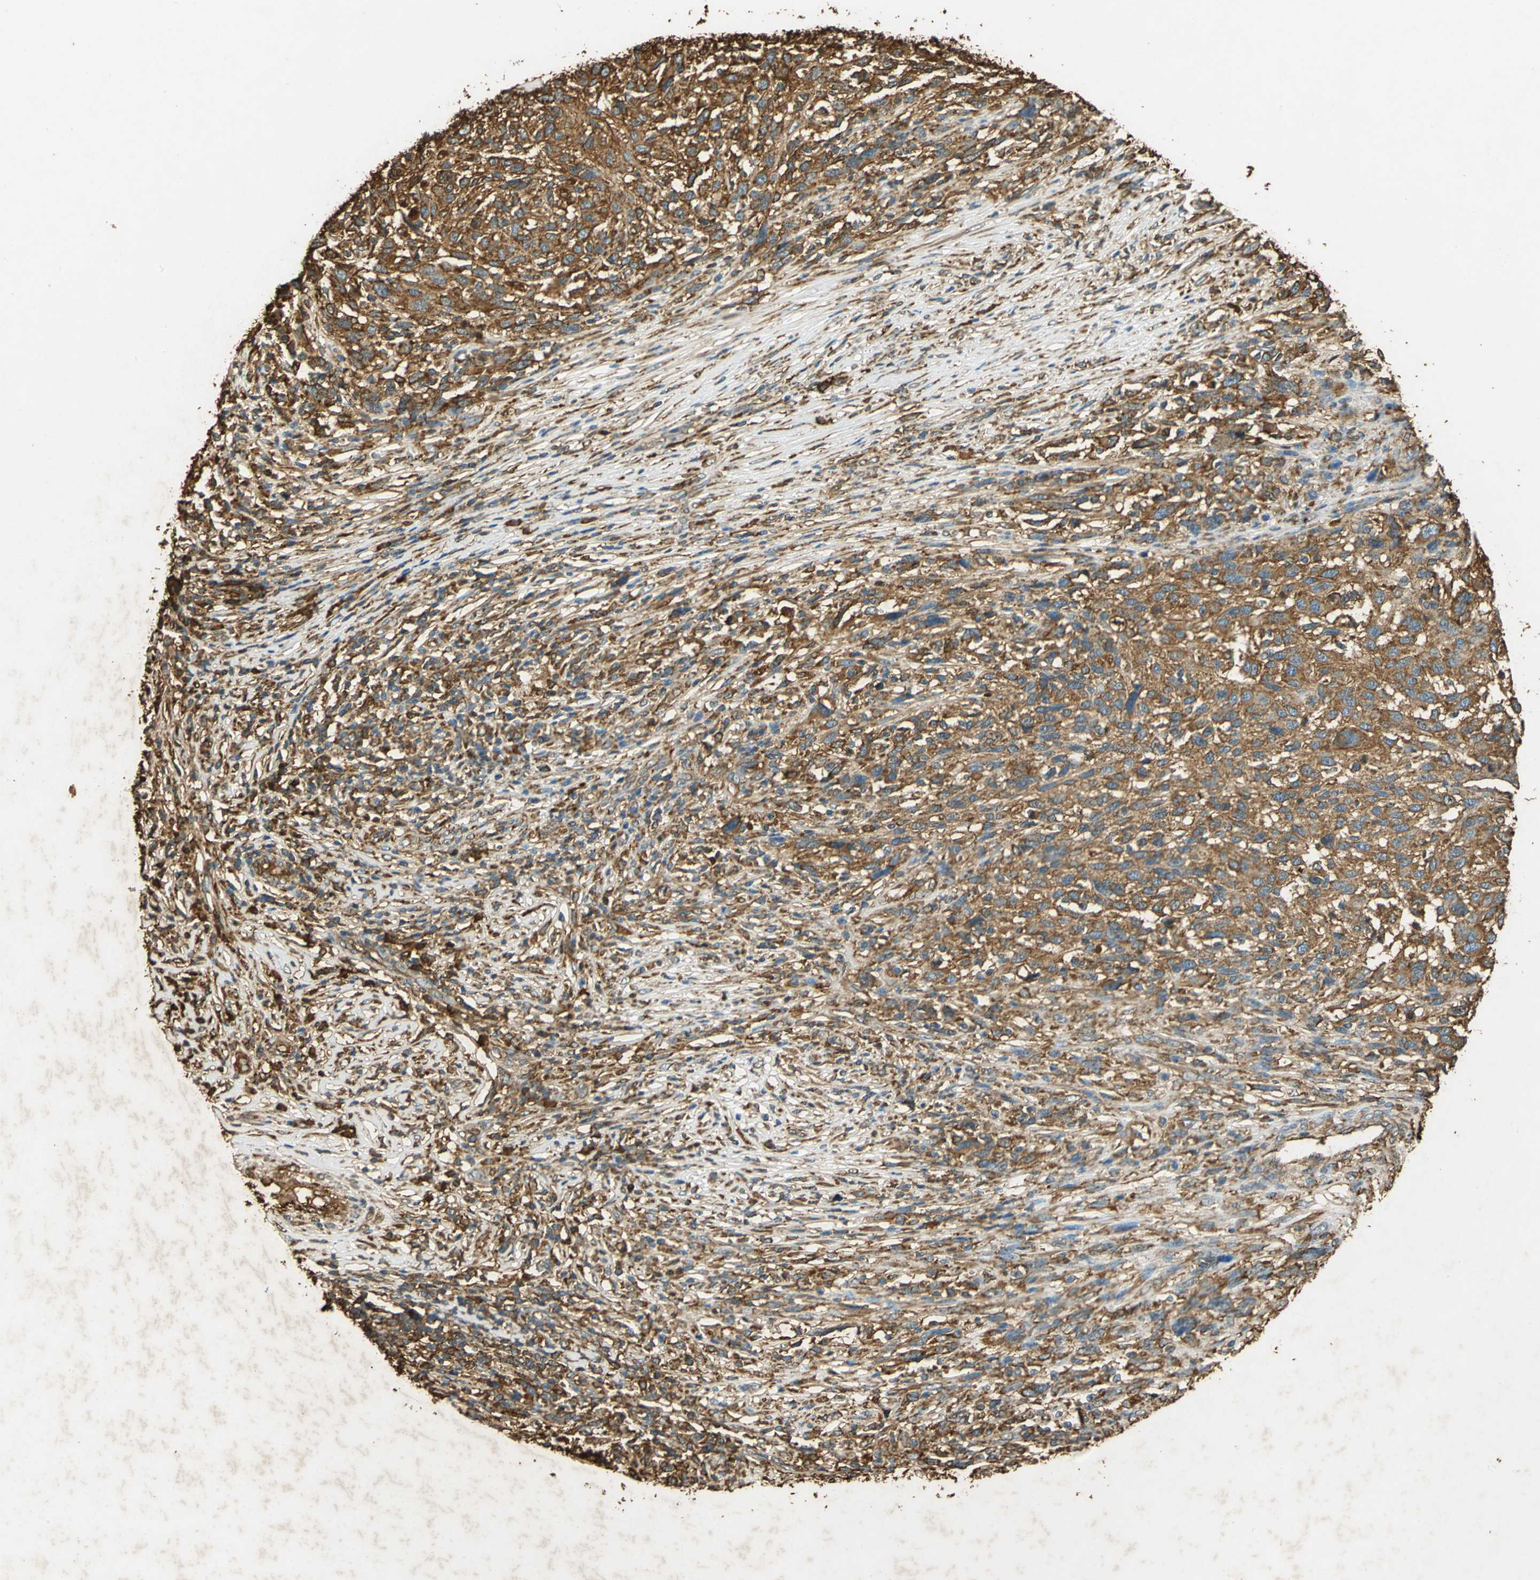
{"staining": {"intensity": "strong", "quantity": ">75%", "location": "cytoplasmic/membranous"}, "tissue": "melanoma", "cell_type": "Tumor cells", "image_type": "cancer", "snomed": [{"axis": "morphology", "description": "Malignant melanoma, Metastatic site"}, {"axis": "topography", "description": "Lymph node"}], "caption": "An IHC image of tumor tissue is shown. Protein staining in brown shows strong cytoplasmic/membranous positivity in malignant melanoma (metastatic site) within tumor cells. (IHC, brightfield microscopy, high magnification).", "gene": "HSP90B1", "patient": {"sex": "male", "age": 61}}